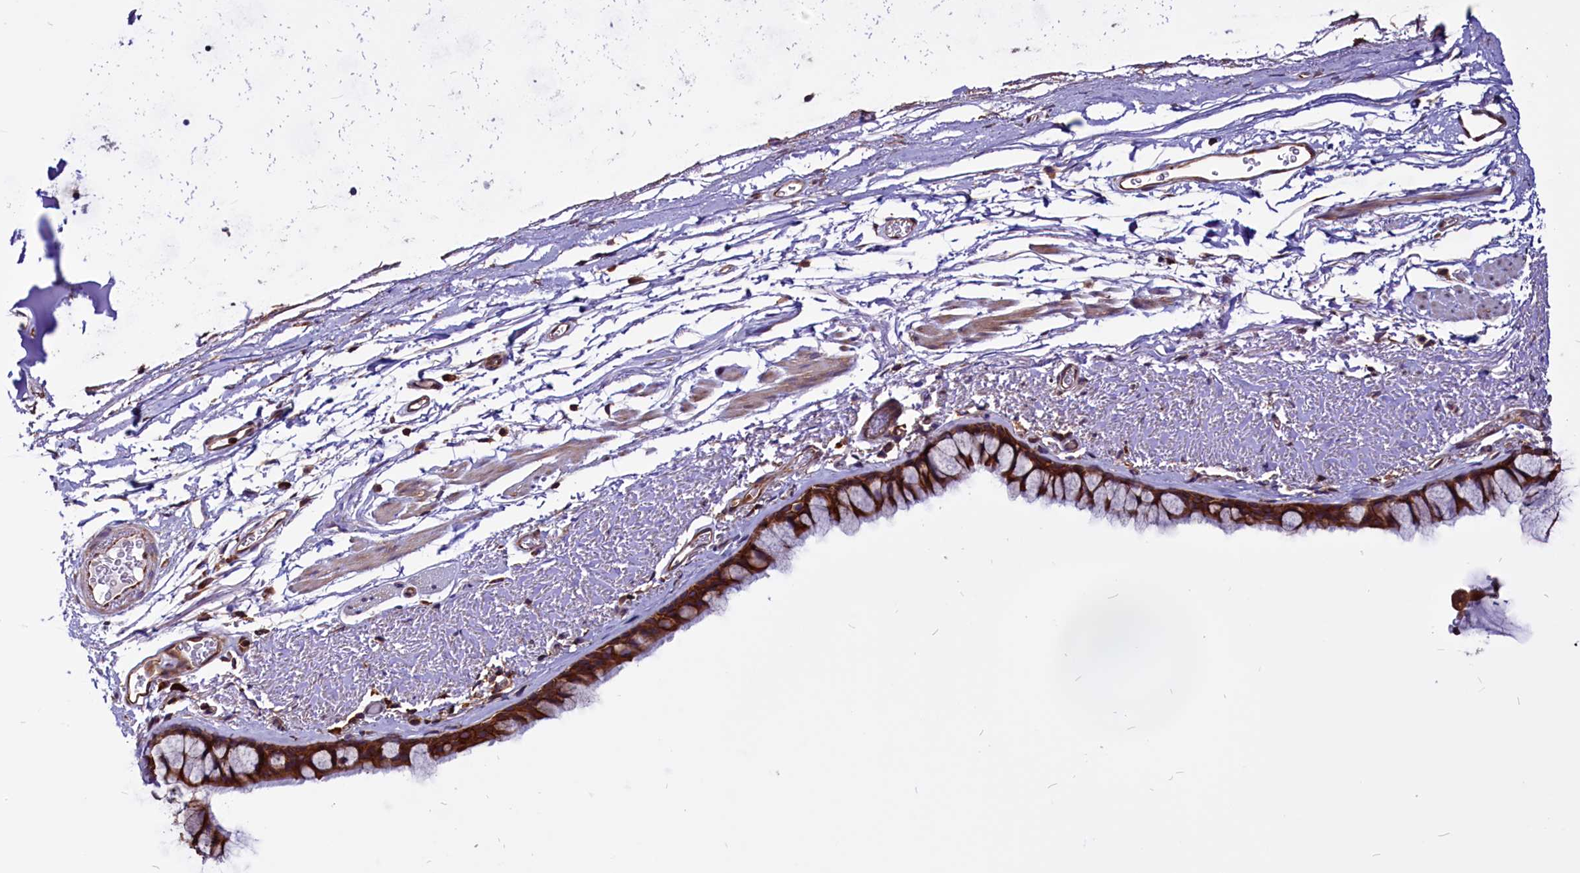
{"staining": {"intensity": "strong", "quantity": ">75%", "location": "cytoplasmic/membranous"}, "tissue": "bronchus", "cell_type": "Respiratory epithelial cells", "image_type": "normal", "snomed": [{"axis": "morphology", "description": "Normal tissue, NOS"}, {"axis": "topography", "description": "Bronchus"}], "caption": "Bronchus stained with a brown dye exhibits strong cytoplasmic/membranous positive positivity in about >75% of respiratory epithelial cells.", "gene": "EIF3G", "patient": {"sex": "male", "age": 65}}